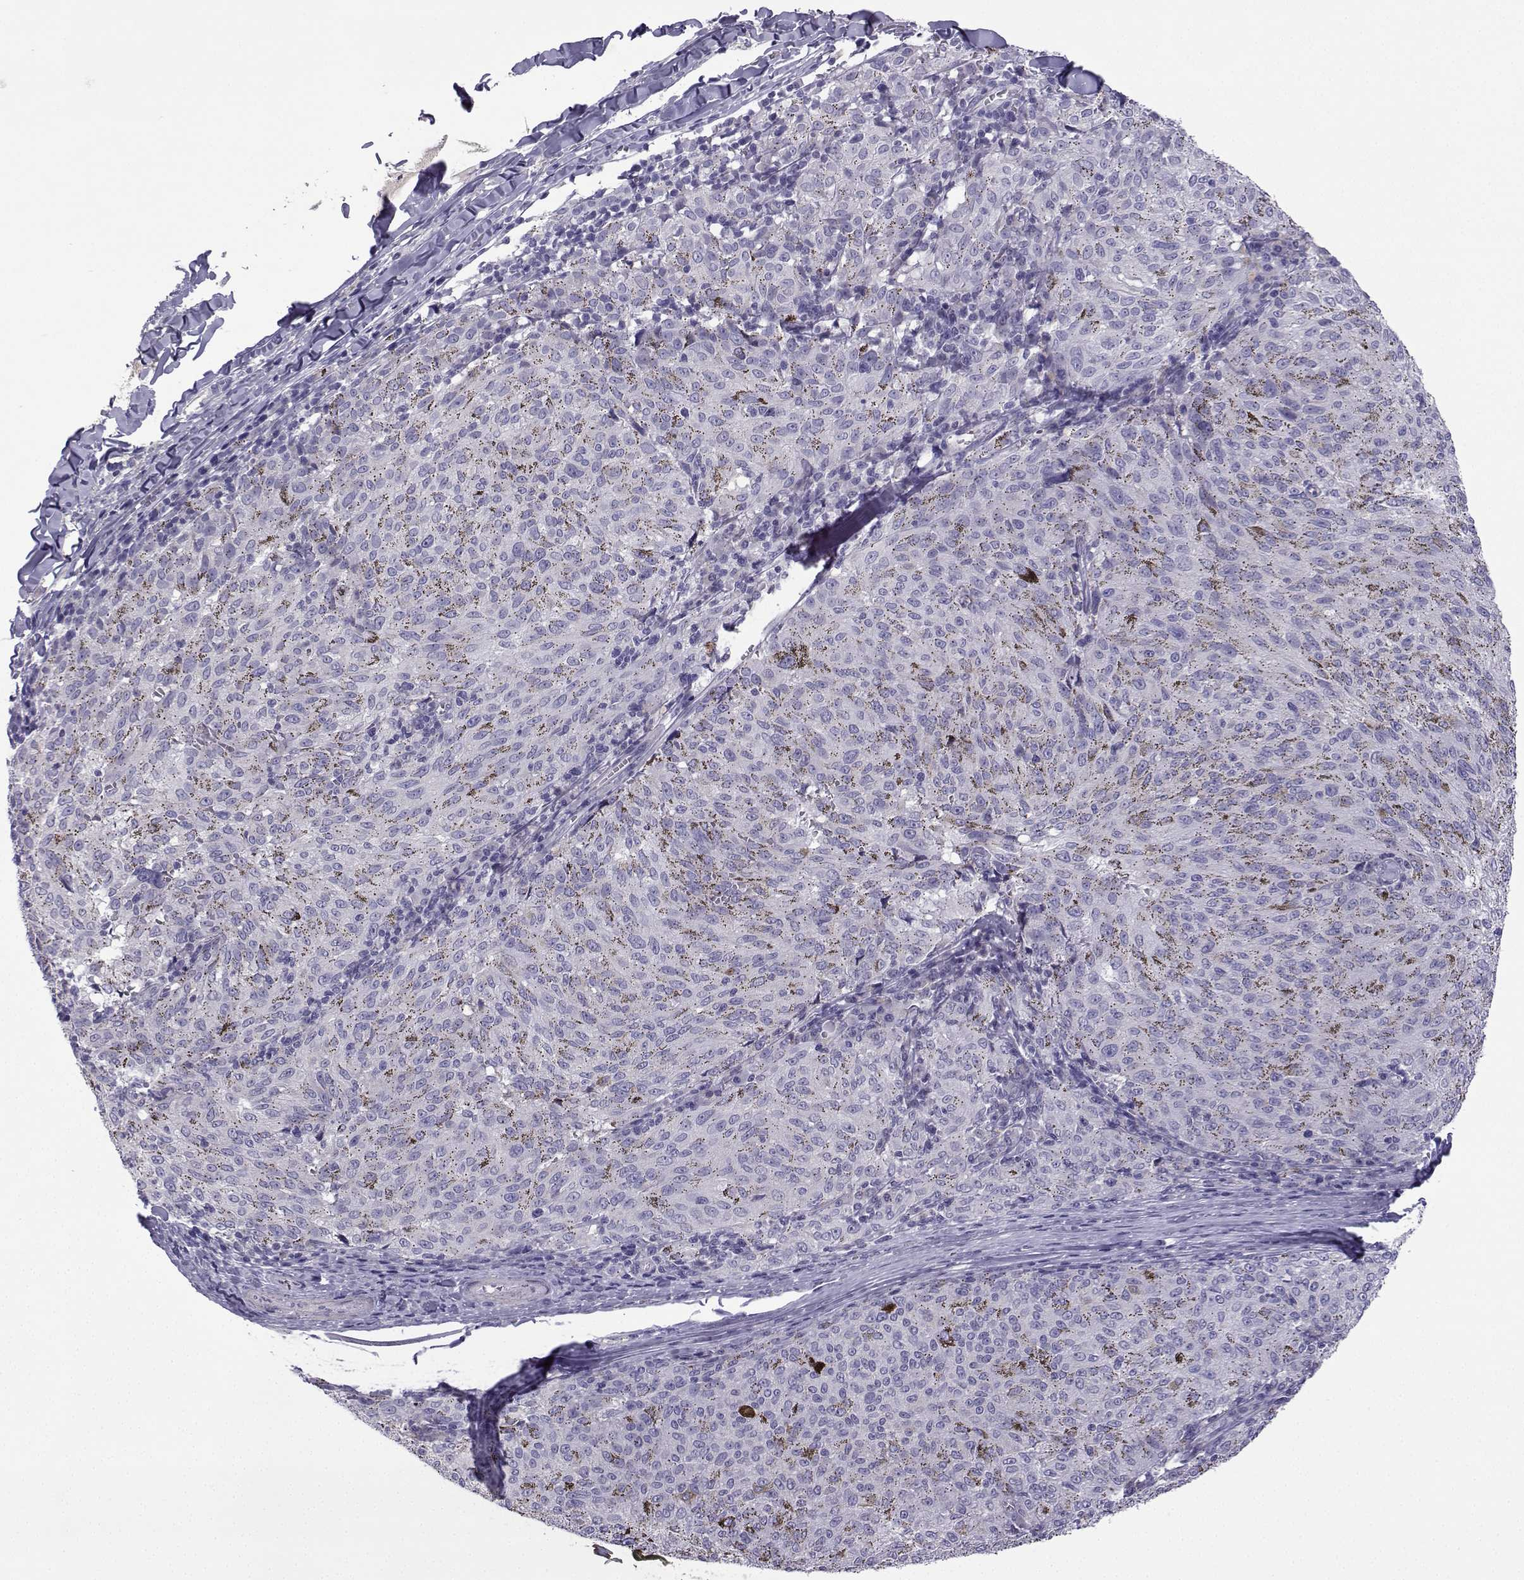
{"staining": {"intensity": "negative", "quantity": "none", "location": "none"}, "tissue": "melanoma", "cell_type": "Tumor cells", "image_type": "cancer", "snomed": [{"axis": "morphology", "description": "Malignant melanoma, NOS"}, {"axis": "topography", "description": "Skin"}], "caption": "Immunohistochemistry (IHC) histopathology image of neoplastic tissue: malignant melanoma stained with DAB (3,3'-diaminobenzidine) demonstrates no significant protein staining in tumor cells.", "gene": "SPACA7", "patient": {"sex": "female", "age": 72}}